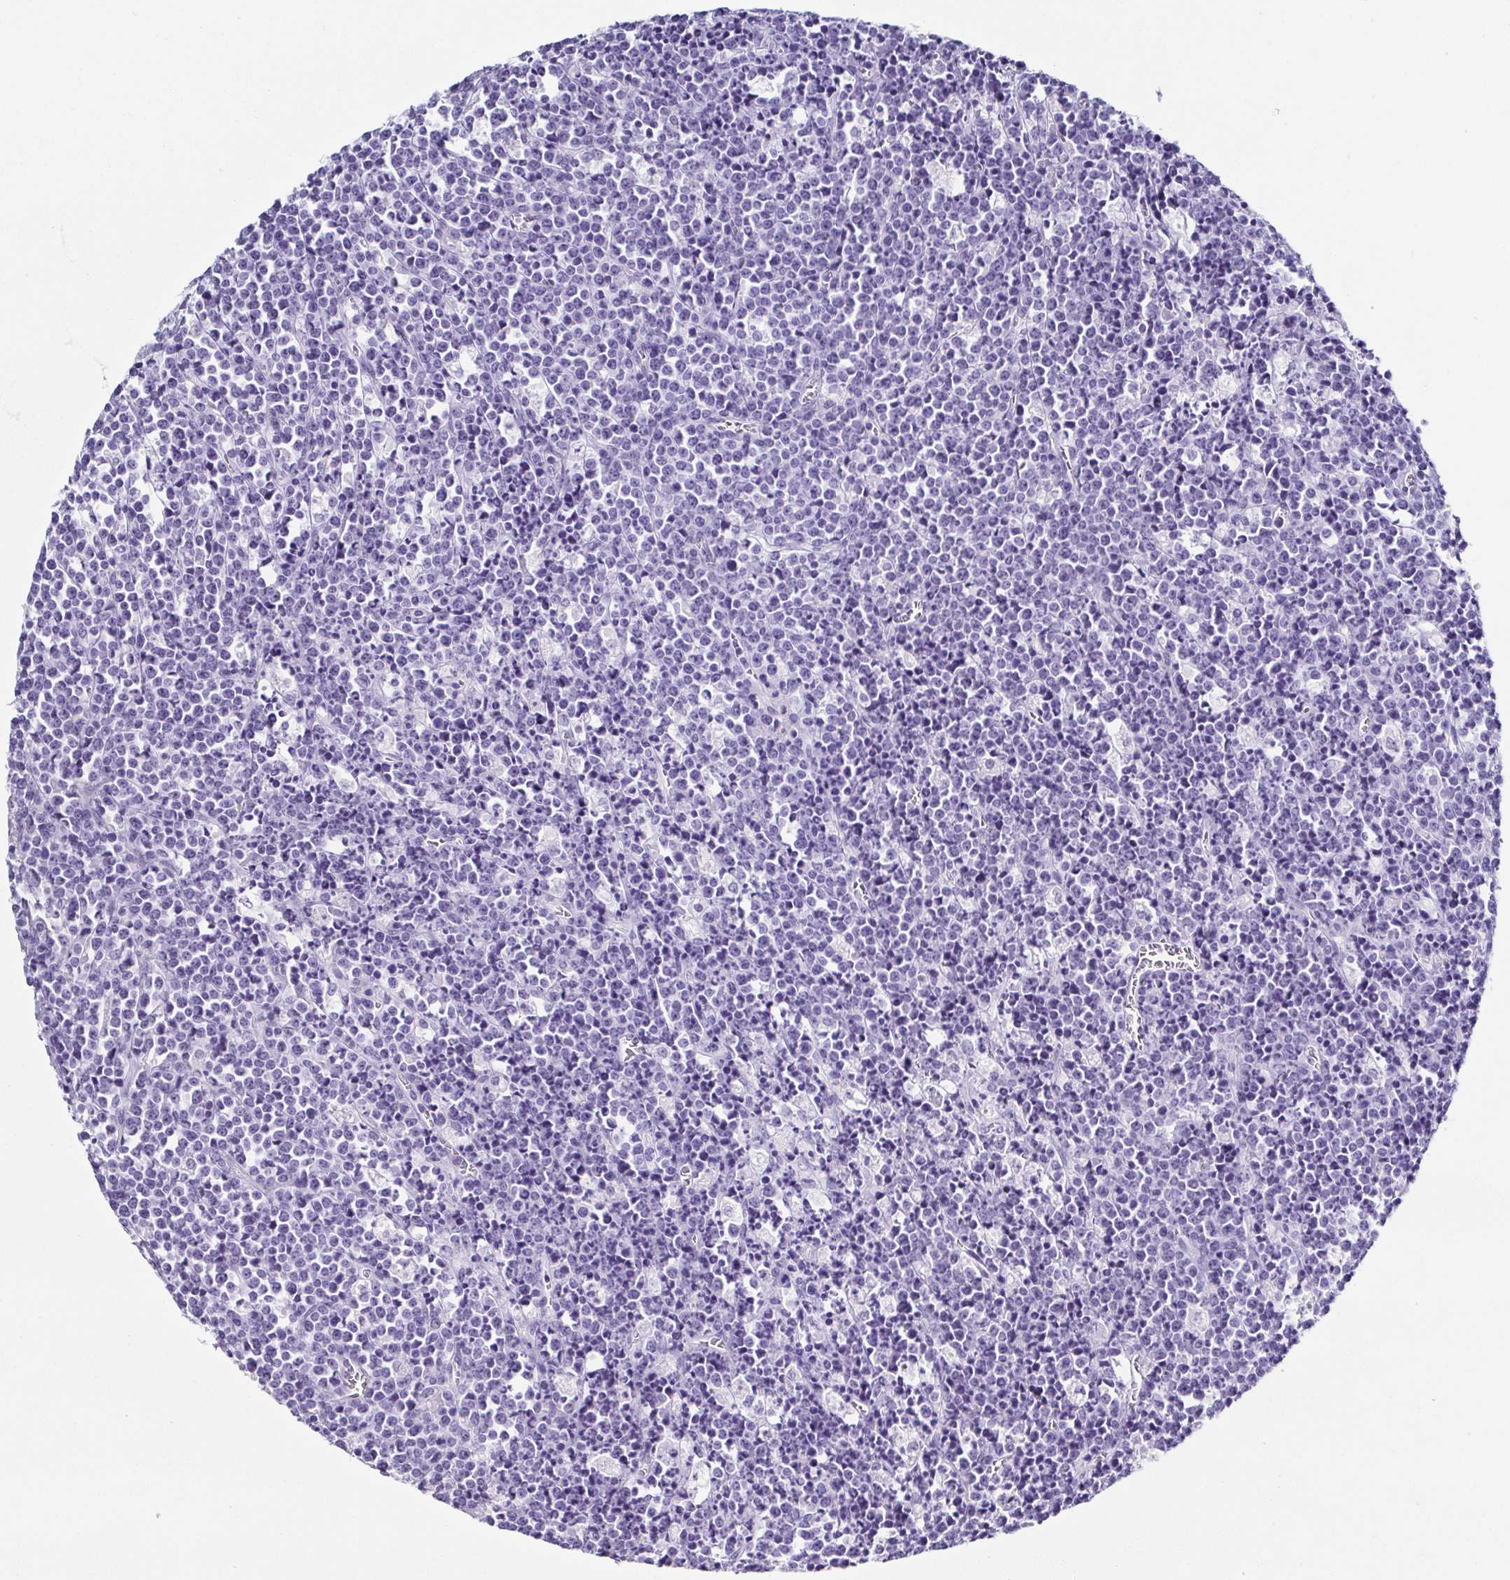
{"staining": {"intensity": "negative", "quantity": "none", "location": "none"}, "tissue": "lymphoma", "cell_type": "Tumor cells", "image_type": "cancer", "snomed": [{"axis": "morphology", "description": "Malignant lymphoma, non-Hodgkin's type, High grade"}, {"axis": "topography", "description": "Ovary"}], "caption": "High power microscopy photomicrograph of an IHC photomicrograph of malignant lymphoma, non-Hodgkin's type (high-grade), revealing no significant positivity in tumor cells.", "gene": "TNNT2", "patient": {"sex": "female", "age": 56}}